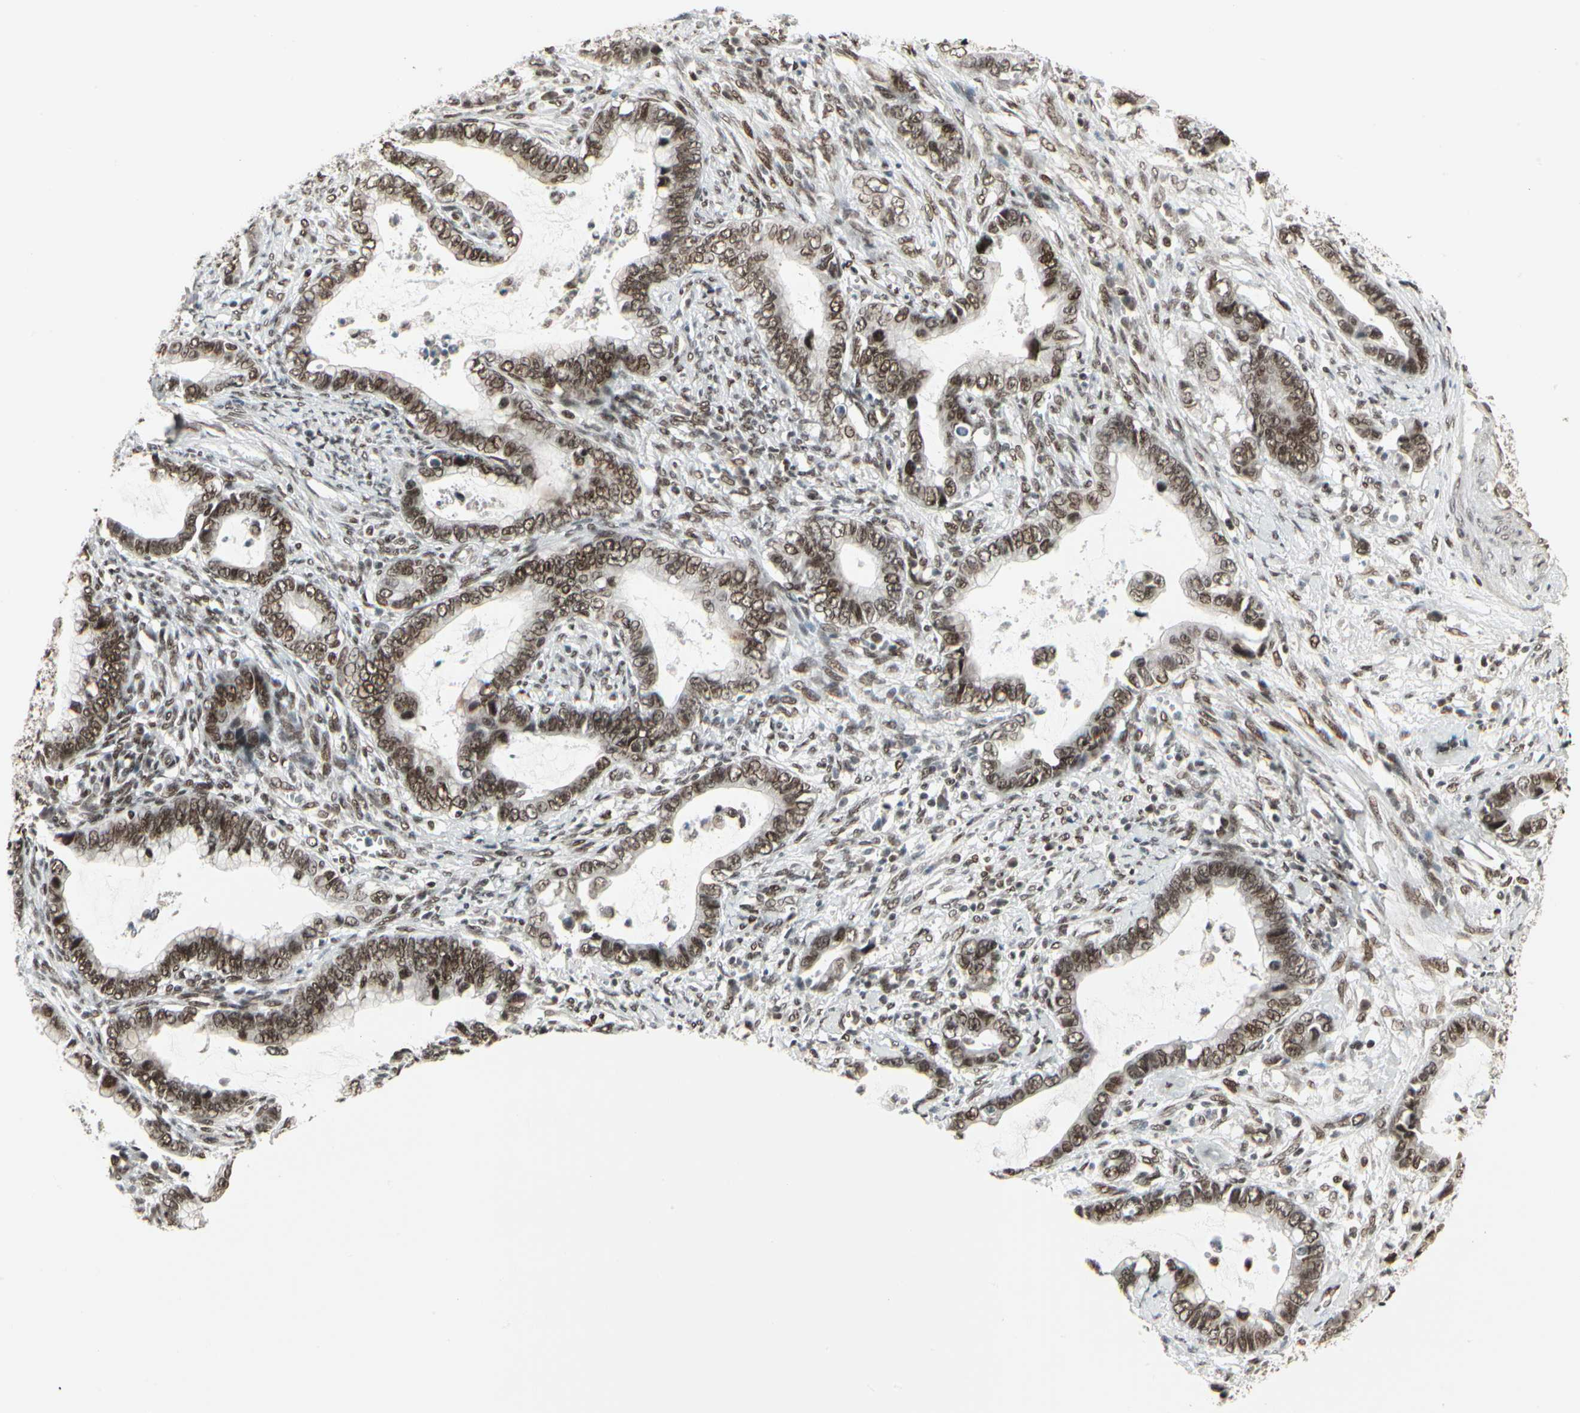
{"staining": {"intensity": "moderate", "quantity": ">75%", "location": "nuclear"}, "tissue": "cervical cancer", "cell_type": "Tumor cells", "image_type": "cancer", "snomed": [{"axis": "morphology", "description": "Adenocarcinoma, NOS"}, {"axis": "topography", "description": "Cervix"}], "caption": "Adenocarcinoma (cervical) stained with a protein marker demonstrates moderate staining in tumor cells.", "gene": "HMG20A", "patient": {"sex": "female", "age": 44}}